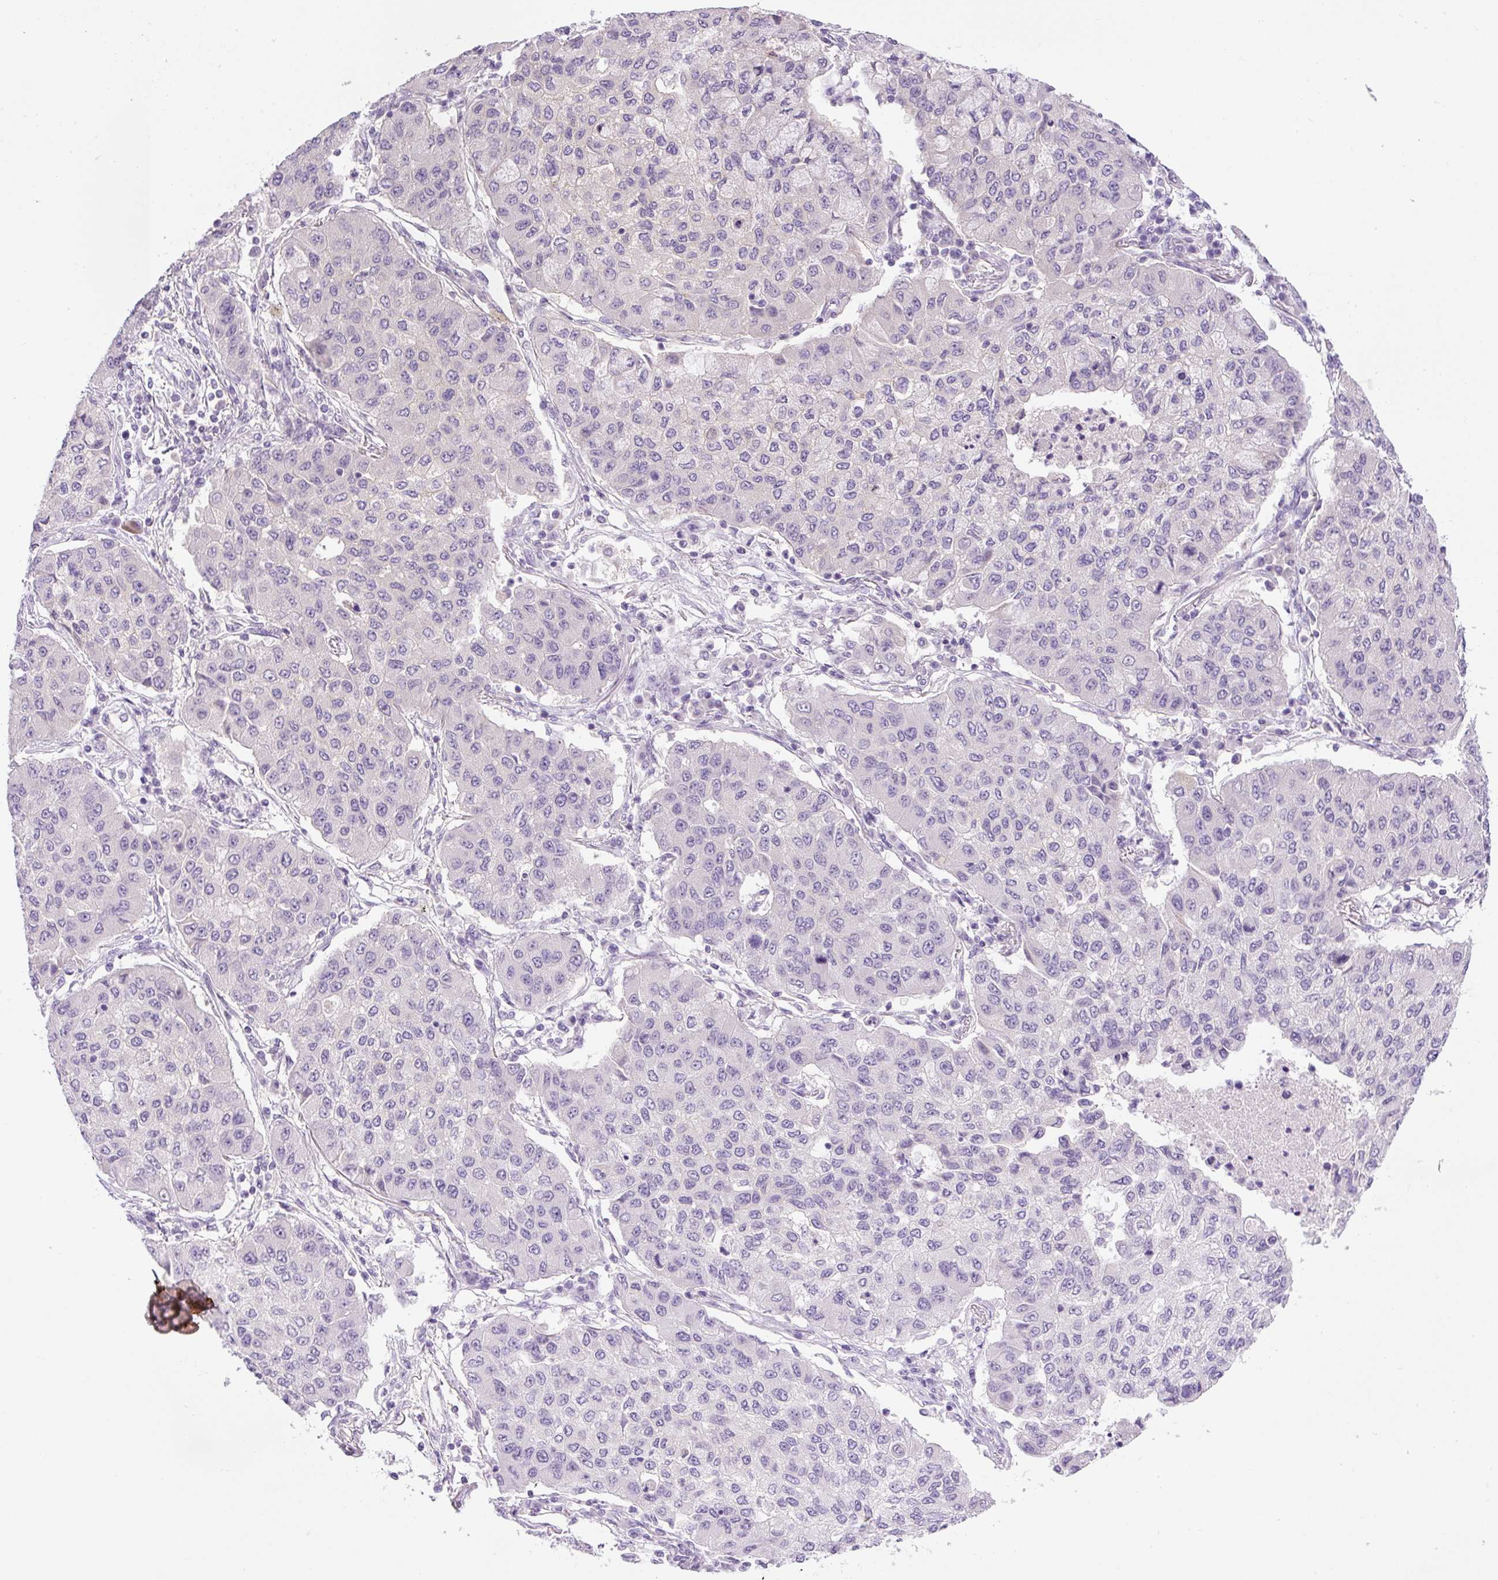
{"staining": {"intensity": "negative", "quantity": "none", "location": "none"}, "tissue": "lung cancer", "cell_type": "Tumor cells", "image_type": "cancer", "snomed": [{"axis": "morphology", "description": "Squamous cell carcinoma, NOS"}, {"axis": "topography", "description": "Lung"}], "caption": "High power microscopy micrograph of an immunohistochemistry (IHC) image of lung cancer (squamous cell carcinoma), revealing no significant positivity in tumor cells.", "gene": "UBL3", "patient": {"sex": "male", "age": 74}}